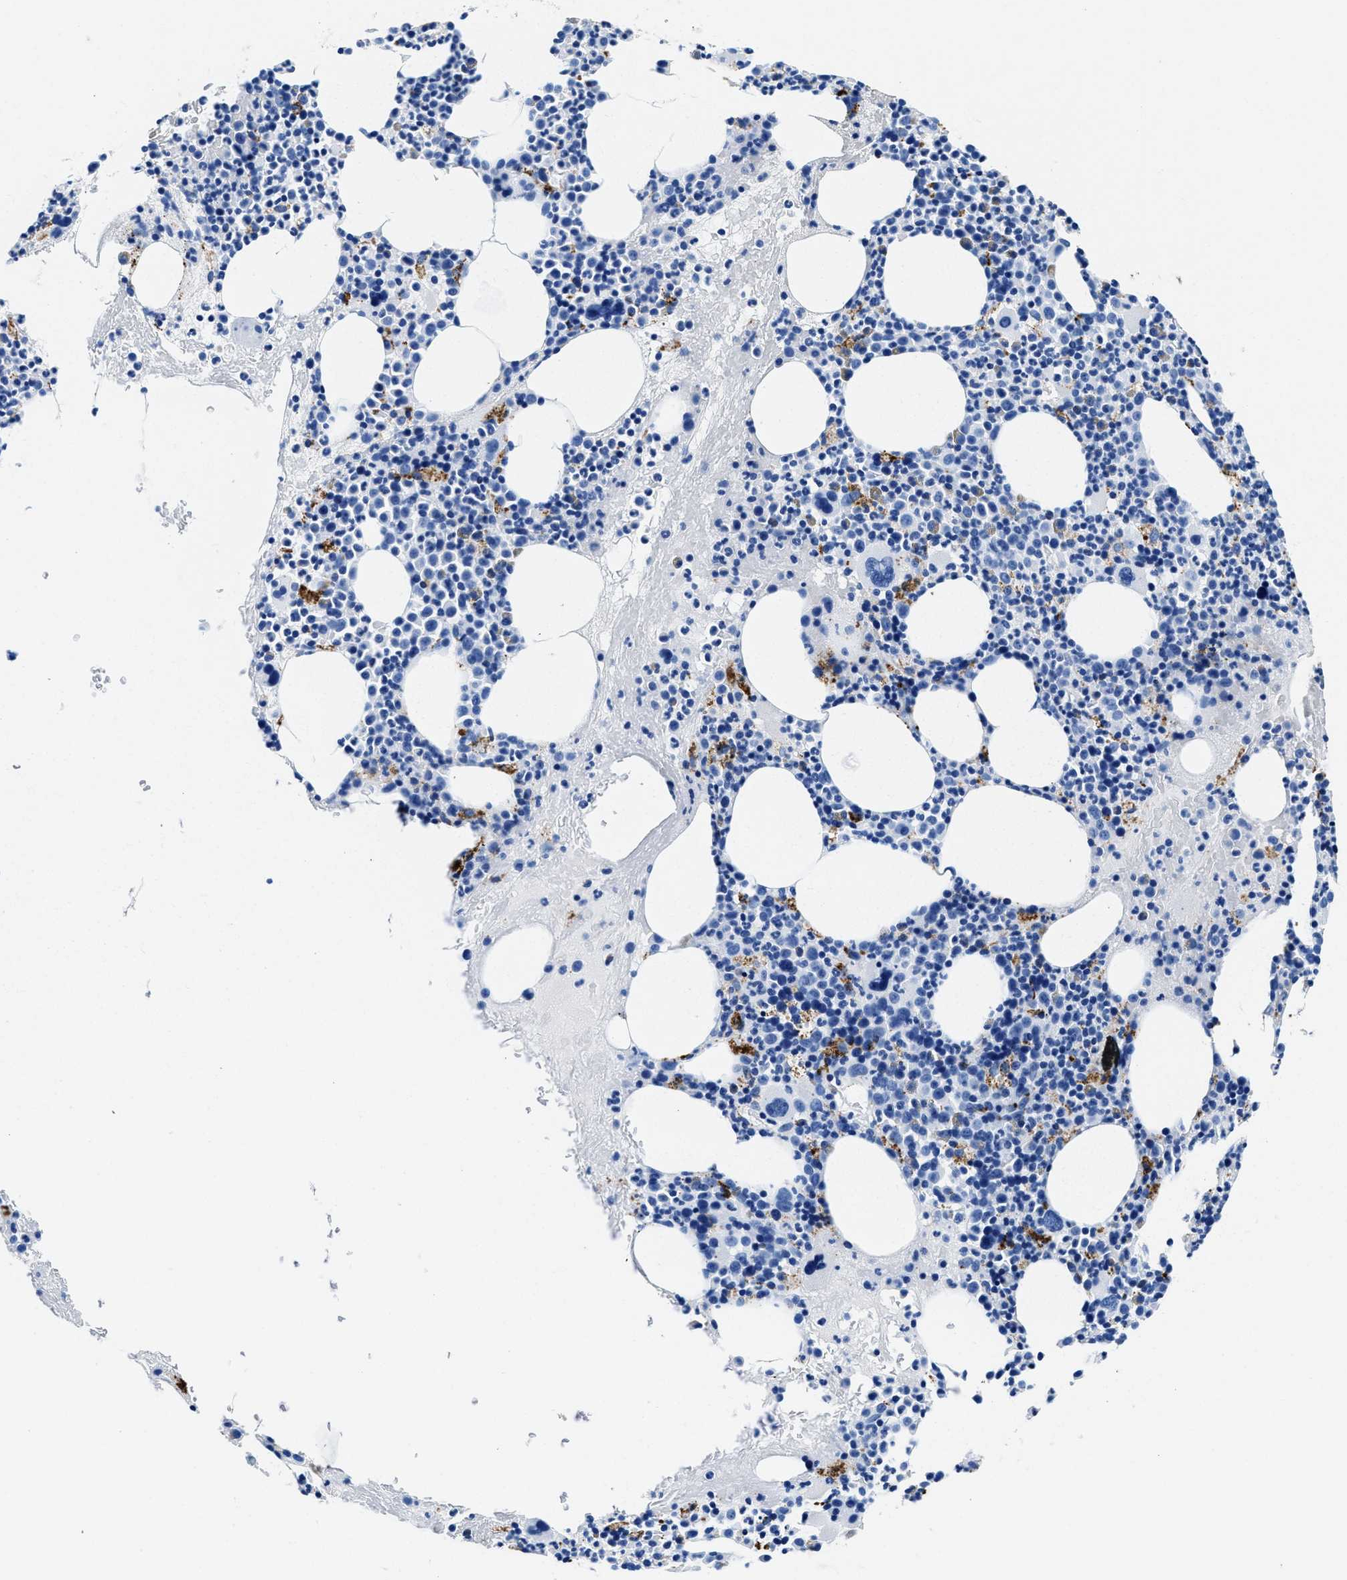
{"staining": {"intensity": "moderate", "quantity": "<25%", "location": "cytoplasmic/membranous"}, "tissue": "bone marrow", "cell_type": "Hematopoietic cells", "image_type": "normal", "snomed": [{"axis": "morphology", "description": "Normal tissue, NOS"}, {"axis": "morphology", "description": "Inflammation, NOS"}, {"axis": "topography", "description": "Bone marrow"}], "caption": "Protein analysis of benign bone marrow exhibits moderate cytoplasmic/membranous expression in approximately <25% of hematopoietic cells. Nuclei are stained in blue.", "gene": "OR14K1", "patient": {"sex": "male", "age": 73}}